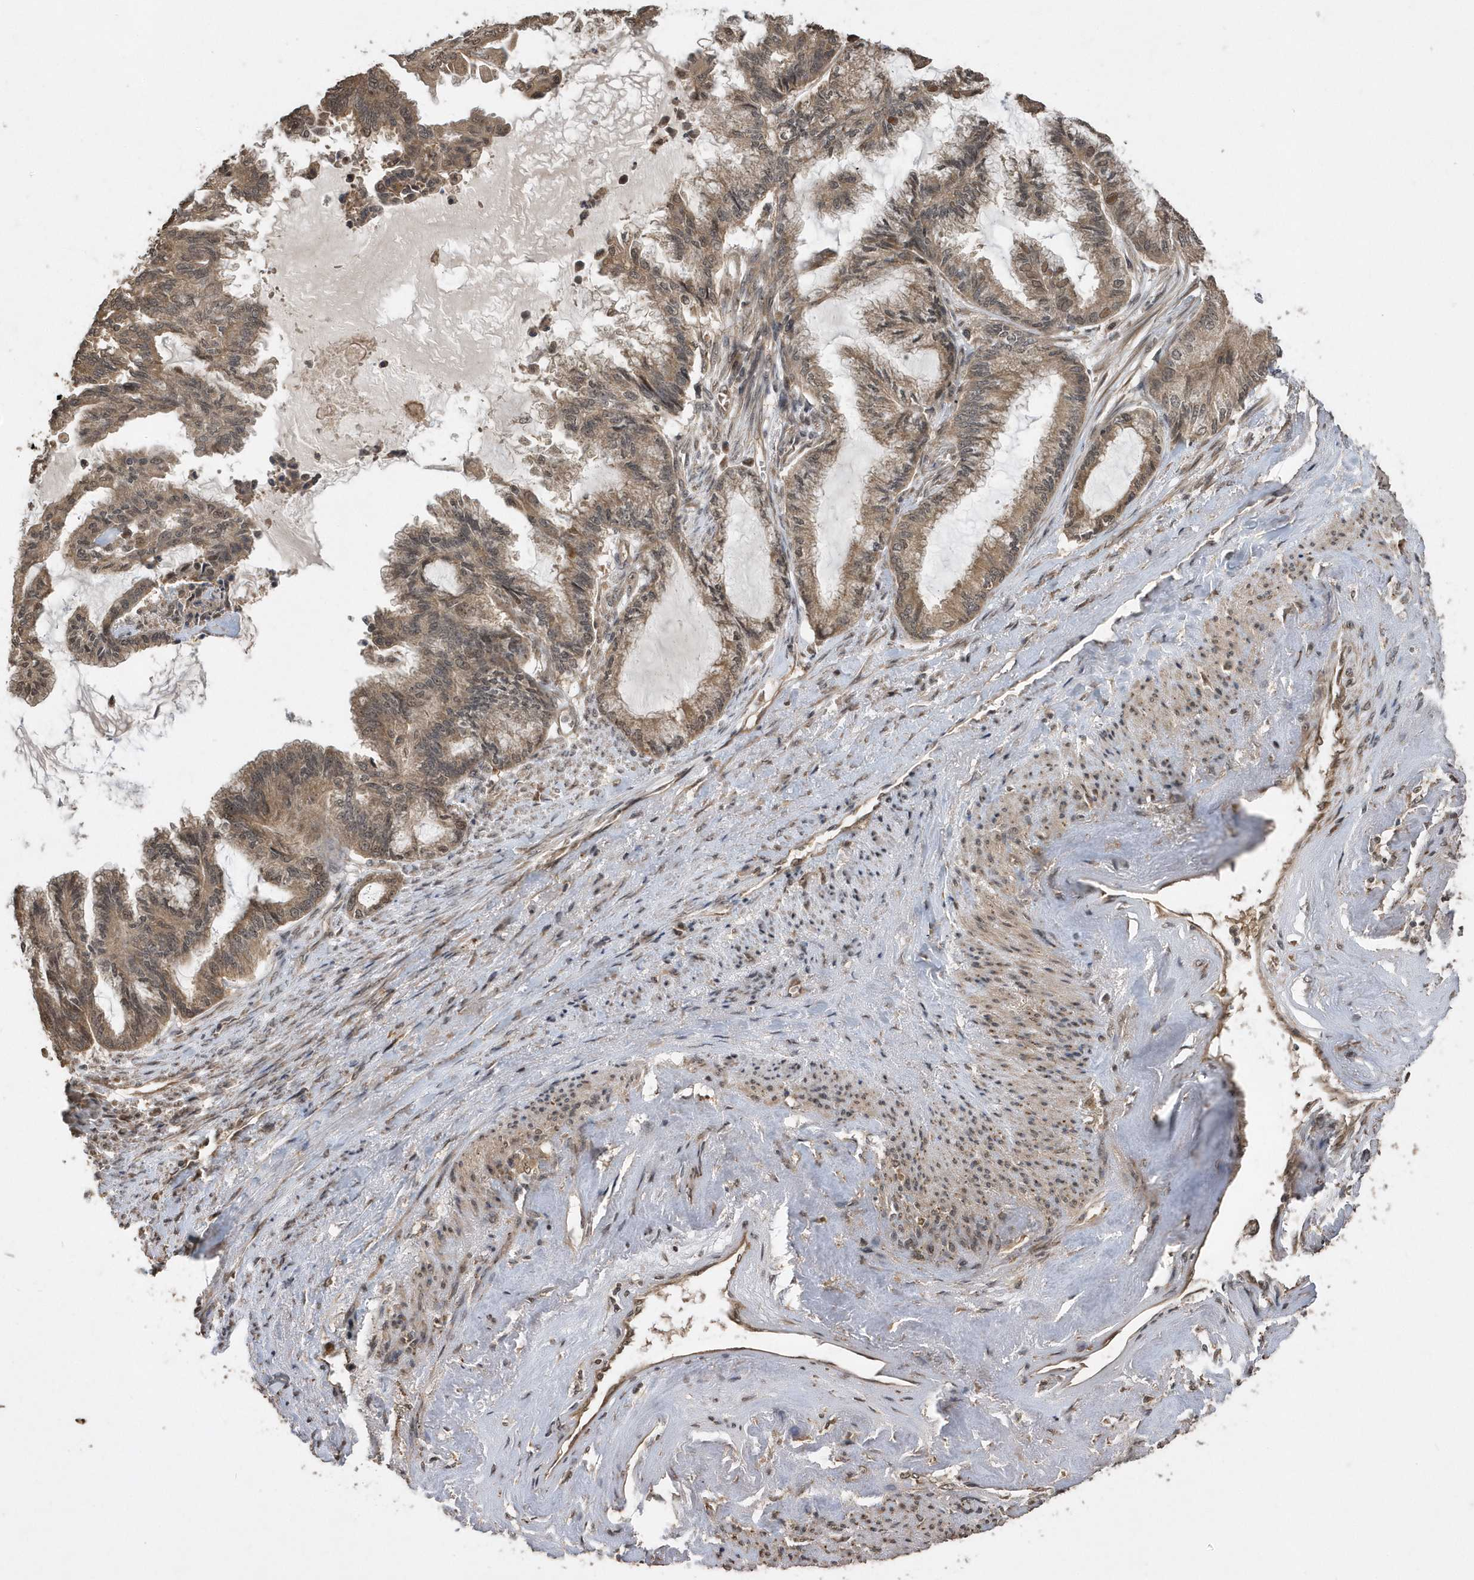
{"staining": {"intensity": "weak", "quantity": ">75%", "location": "cytoplasmic/membranous"}, "tissue": "endometrial cancer", "cell_type": "Tumor cells", "image_type": "cancer", "snomed": [{"axis": "morphology", "description": "Adenocarcinoma, NOS"}, {"axis": "topography", "description": "Endometrium"}], "caption": "Immunohistochemistry photomicrograph of human endometrial cancer stained for a protein (brown), which demonstrates low levels of weak cytoplasmic/membranous staining in approximately >75% of tumor cells.", "gene": "WASHC5", "patient": {"sex": "female", "age": 86}}